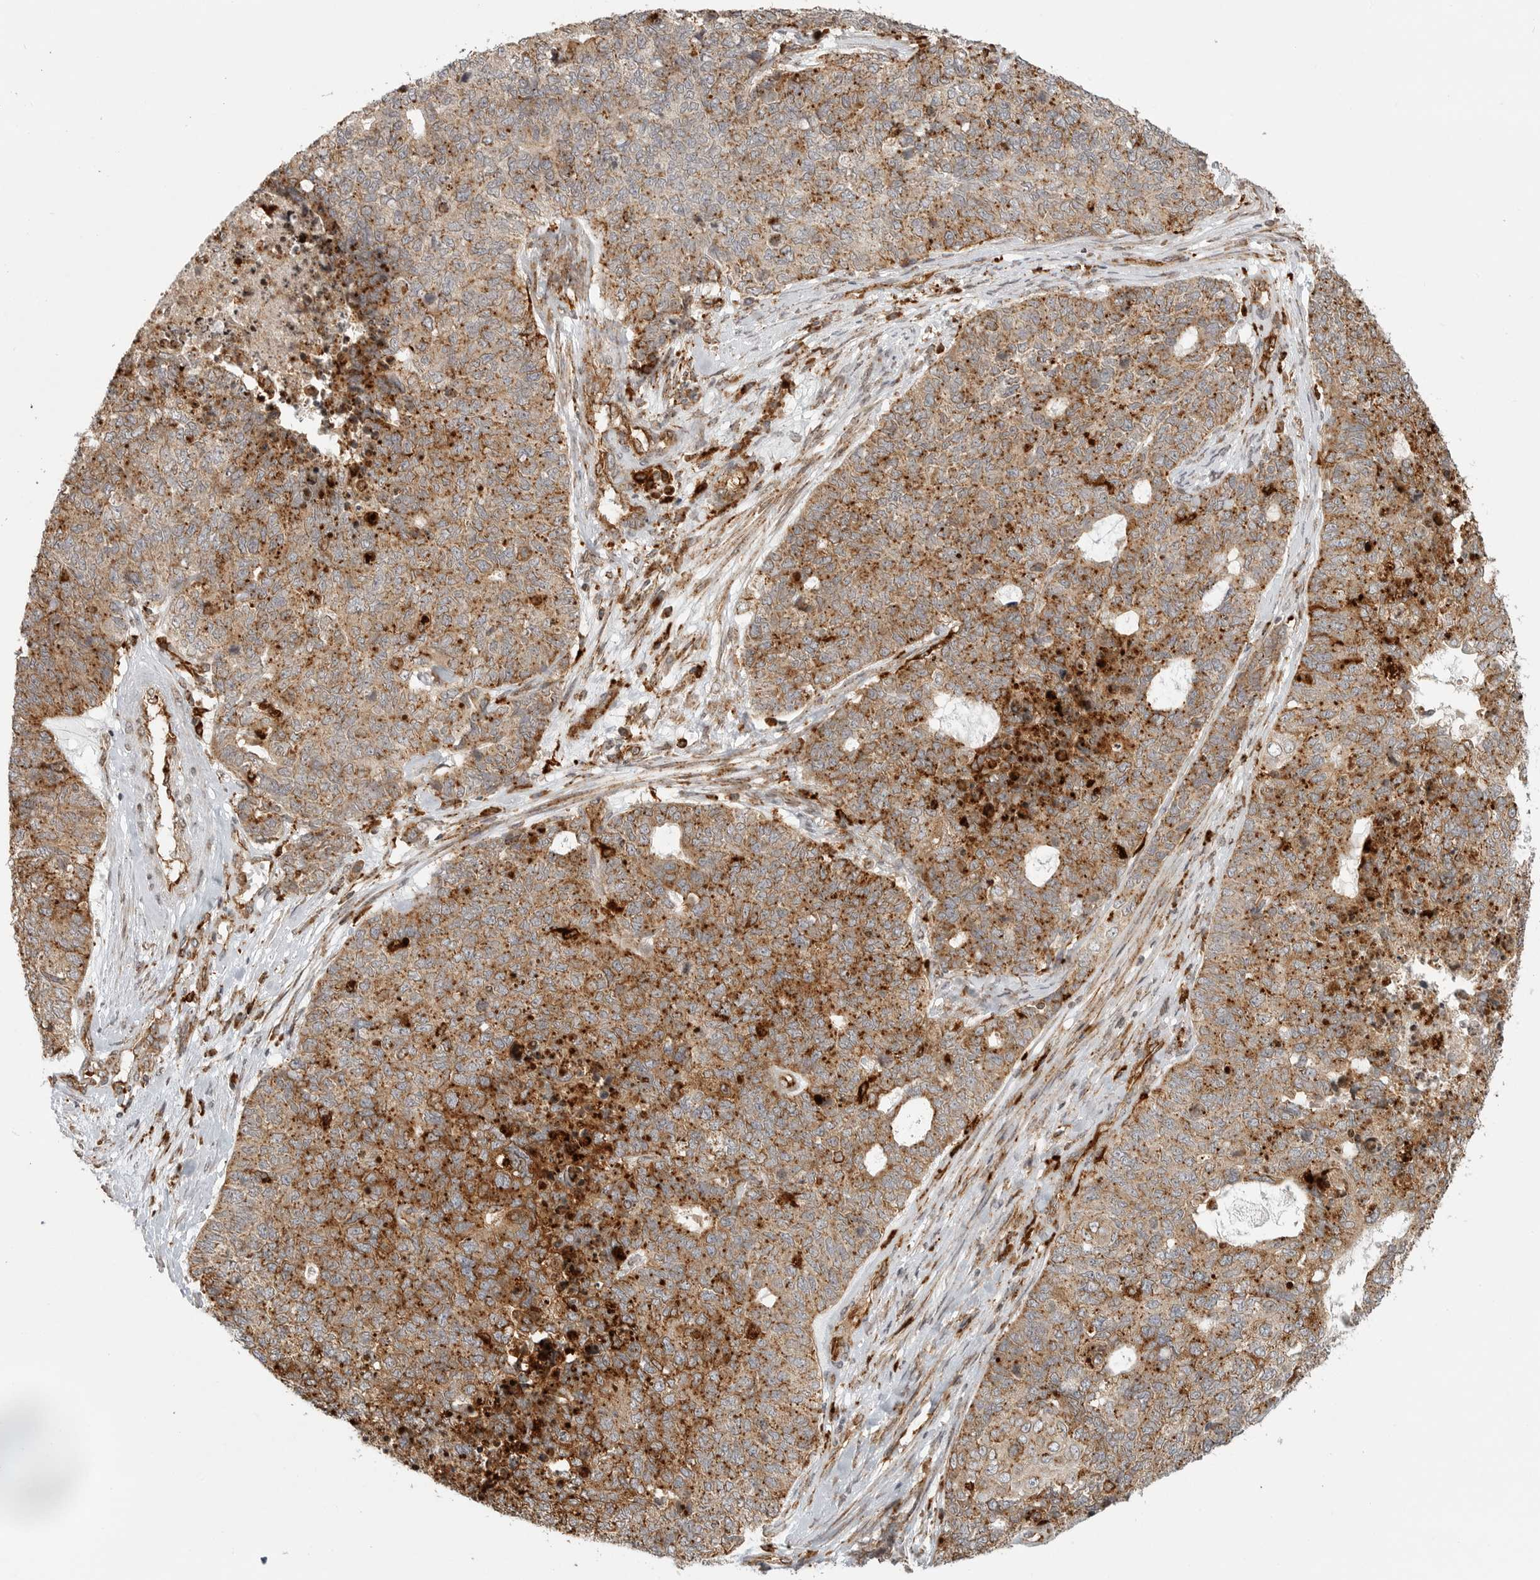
{"staining": {"intensity": "moderate", "quantity": ">75%", "location": "cytoplasmic/membranous"}, "tissue": "cervical cancer", "cell_type": "Tumor cells", "image_type": "cancer", "snomed": [{"axis": "morphology", "description": "Squamous cell carcinoma, NOS"}, {"axis": "topography", "description": "Cervix"}], "caption": "Tumor cells demonstrate medium levels of moderate cytoplasmic/membranous staining in about >75% of cells in cervical squamous cell carcinoma.", "gene": "IDUA", "patient": {"sex": "female", "age": 63}}